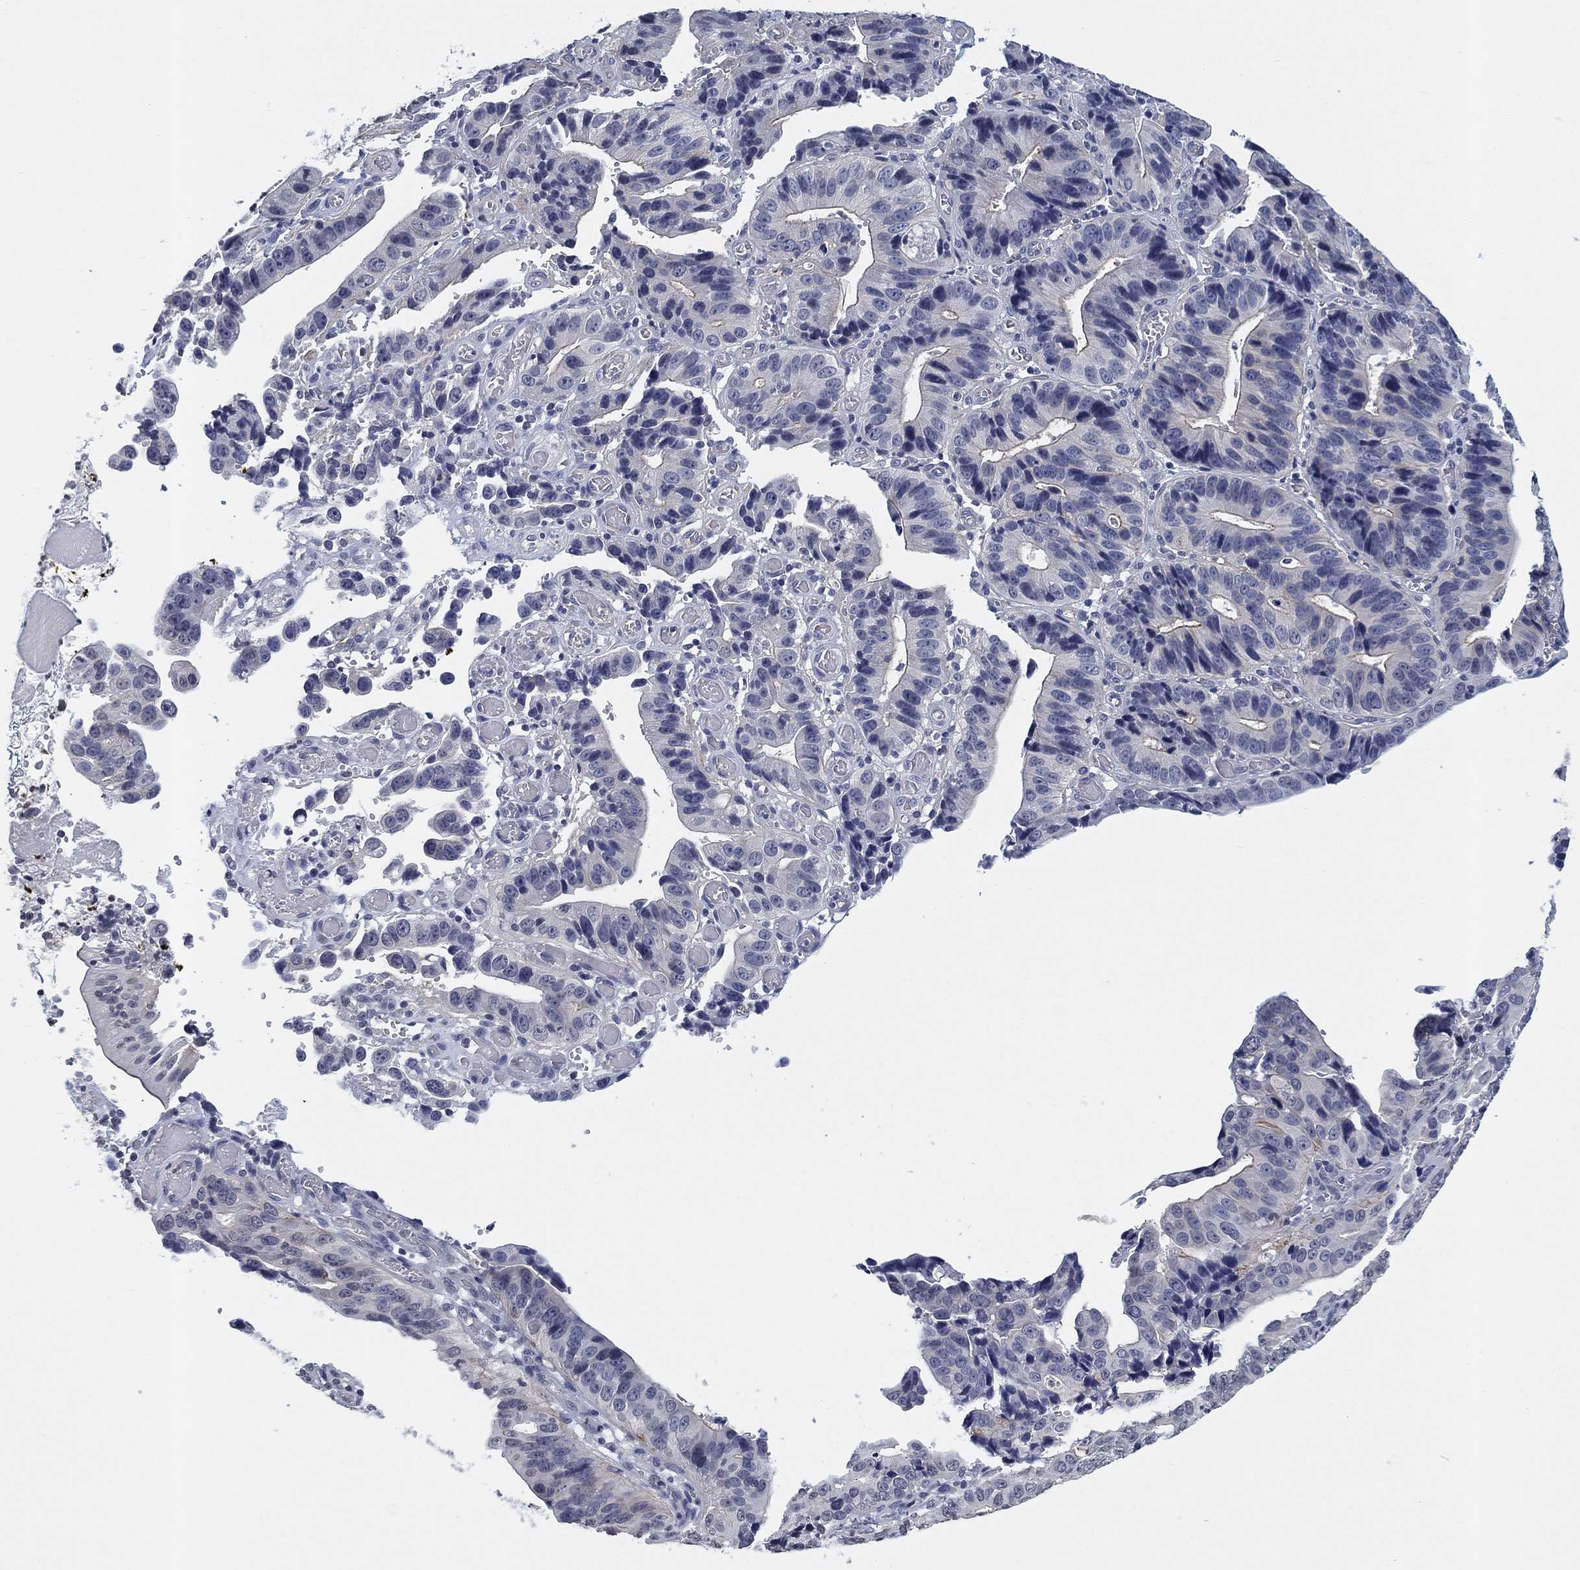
{"staining": {"intensity": "negative", "quantity": "none", "location": "none"}, "tissue": "stomach cancer", "cell_type": "Tumor cells", "image_type": "cancer", "snomed": [{"axis": "morphology", "description": "Adenocarcinoma, NOS"}, {"axis": "topography", "description": "Stomach"}], "caption": "Immunohistochemical staining of human adenocarcinoma (stomach) shows no significant staining in tumor cells. (Immunohistochemistry (ihc), brightfield microscopy, high magnification).", "gene": "OTUB2", "patient": {"sex": "male", "age": 84}}